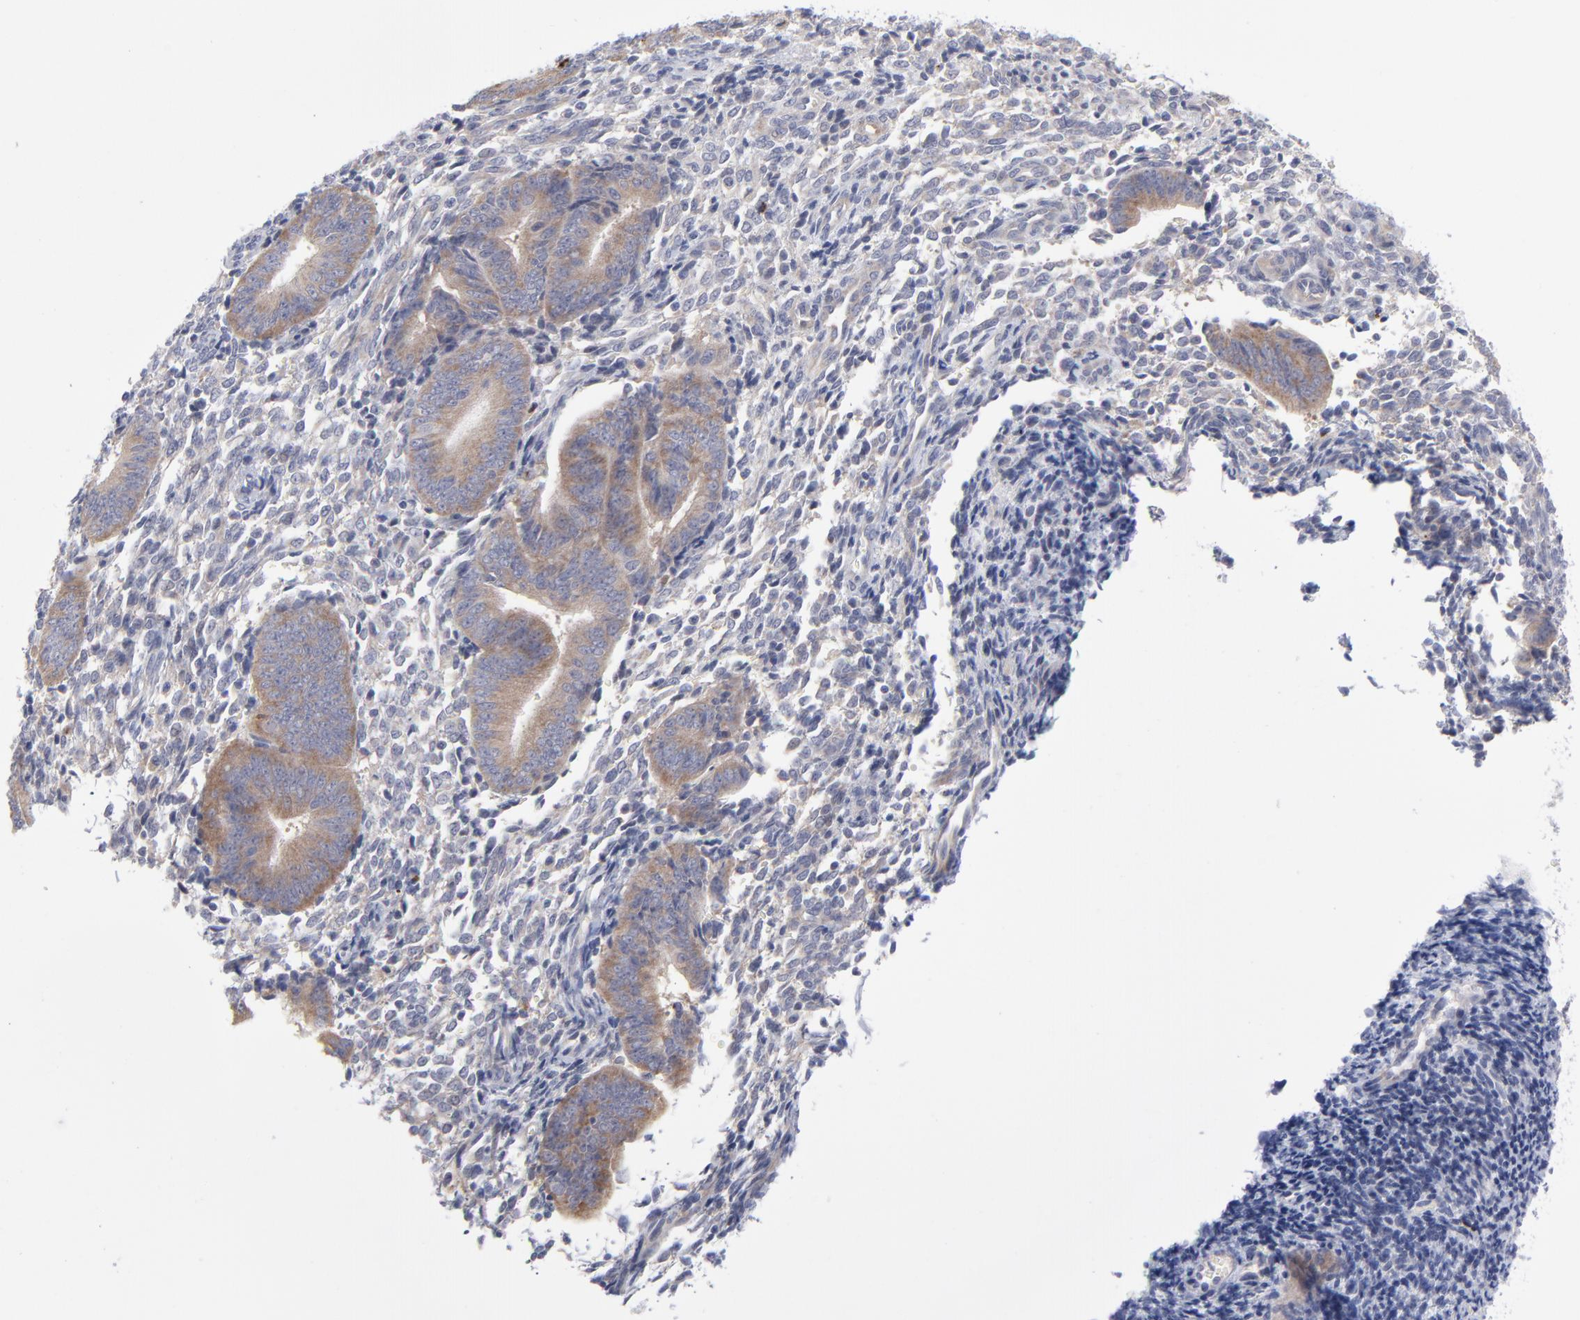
{"staining": {"intensity": "negative", "quantity": "none", "location": "none"}, "tissue": "endometrium", "cell_type": "Cells in endometrial stroma", "image_type": "normal", "snomed": [{"axis": "morphology", "description": "Normal tissue, NOS"}, {"axis": "topography", "description": "Uterus"}, {"axis": "topography", "description": "Endometrium"}], "caption": "High magnification brightfield microscopy of unremarkable endometrium stained with DAB (3,3'-diaminobenzidine) (brown) and counterstained with hematoxylin (blue): cells in endometrial stroma show no significant positivity.", "gene": "RPS24", "patient": {"sex": "female", "age": 33}}